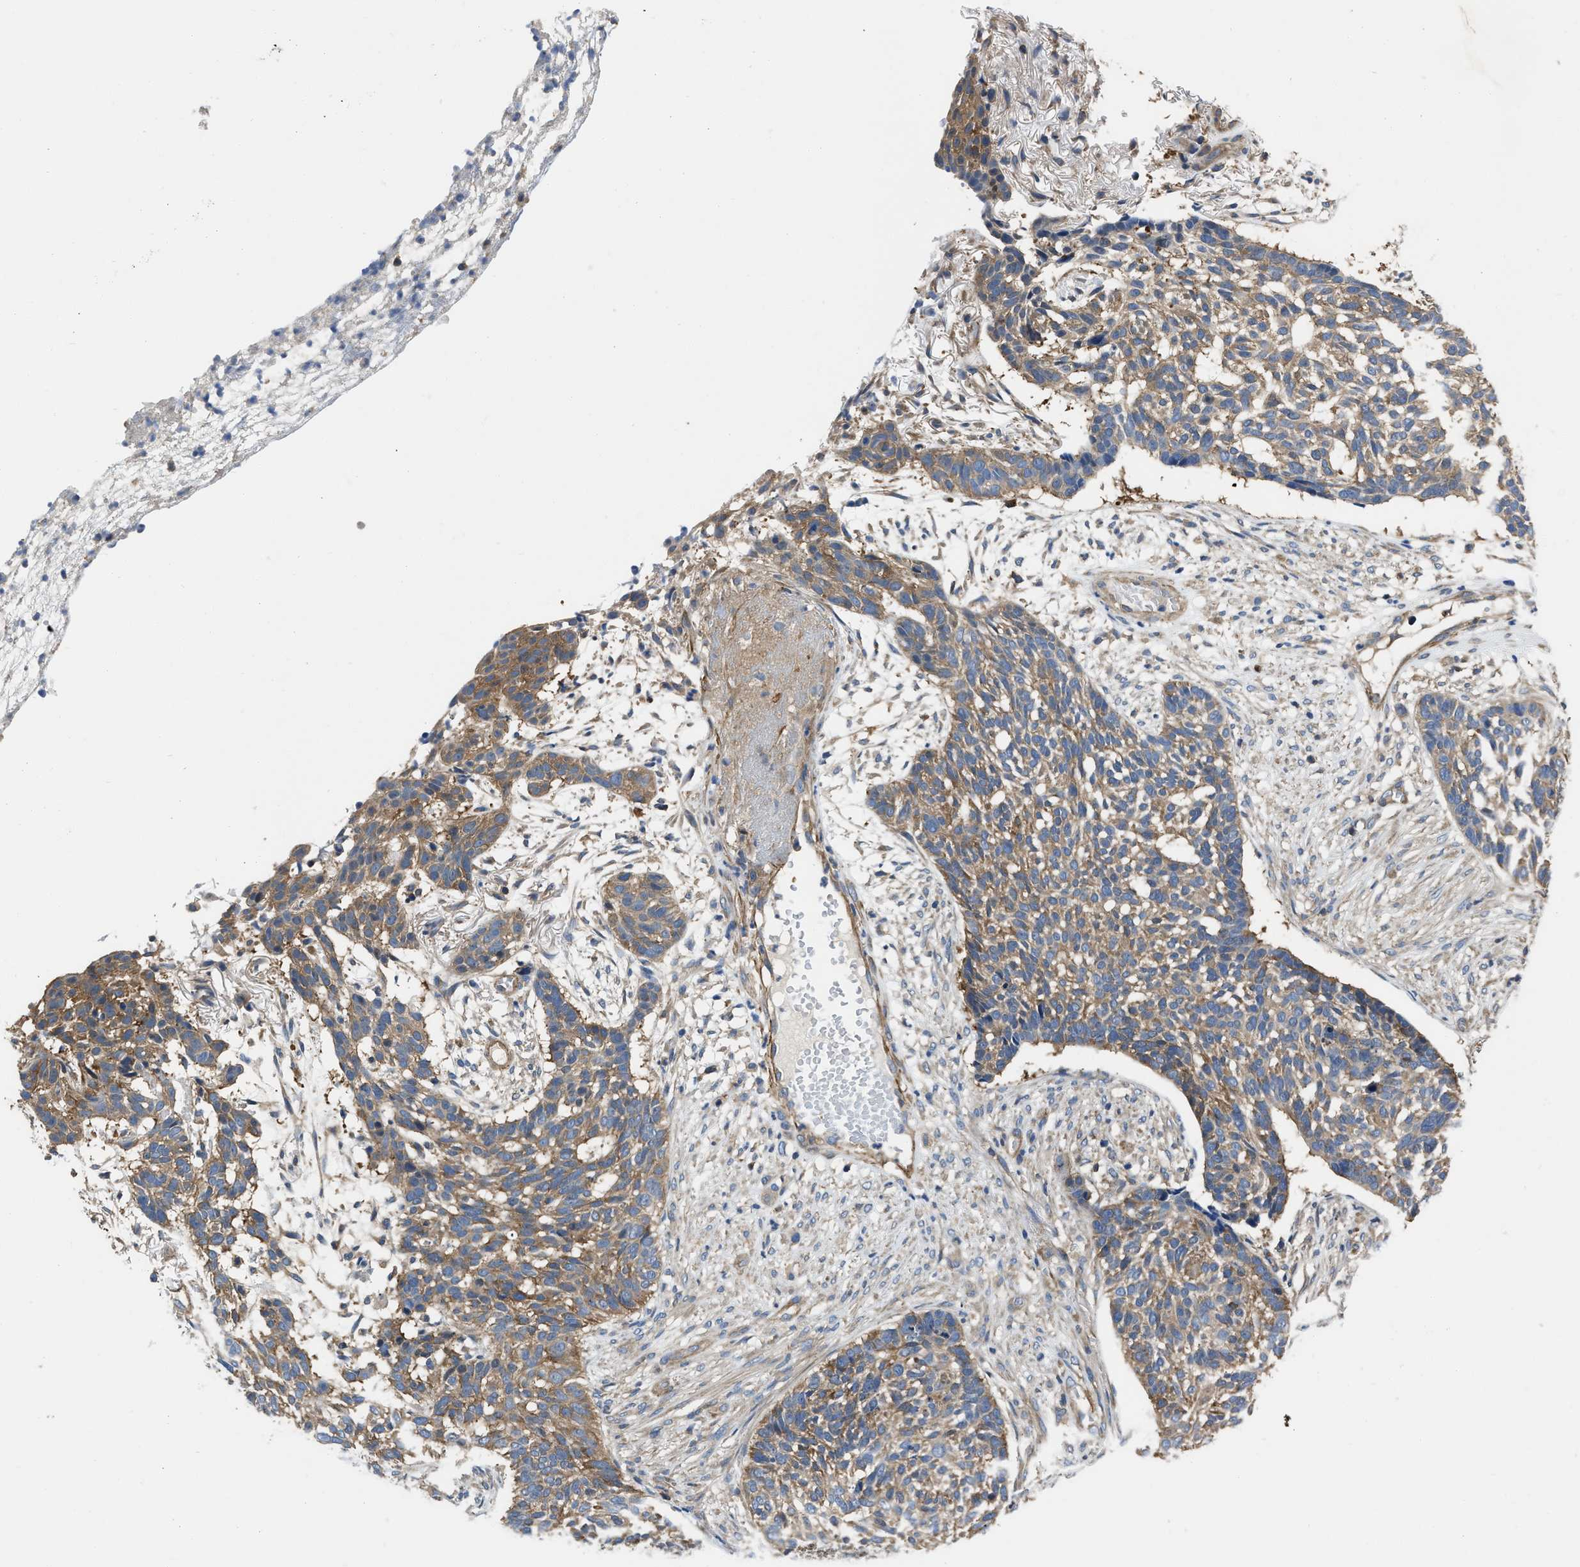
{"staining": {"intensity": "moderate", "quantity": ">75%", "location": "cytoplasmic/membranous"}, "tissue": "skin cancer", "cell_type": "Tumor cells", "image_type": "cancer", "snomed": [{"axis": "morphology", "description": "Basal cell carcinoma"}, {"axis": "topography", "description": "Skin"}], "caption": "Skin cancer stained for a protein exhibits moderate cytoplasmic/membranous positivity in tumor cells.", "gene": "YARS1", "patient": {"sex": "male", "age": 85}}